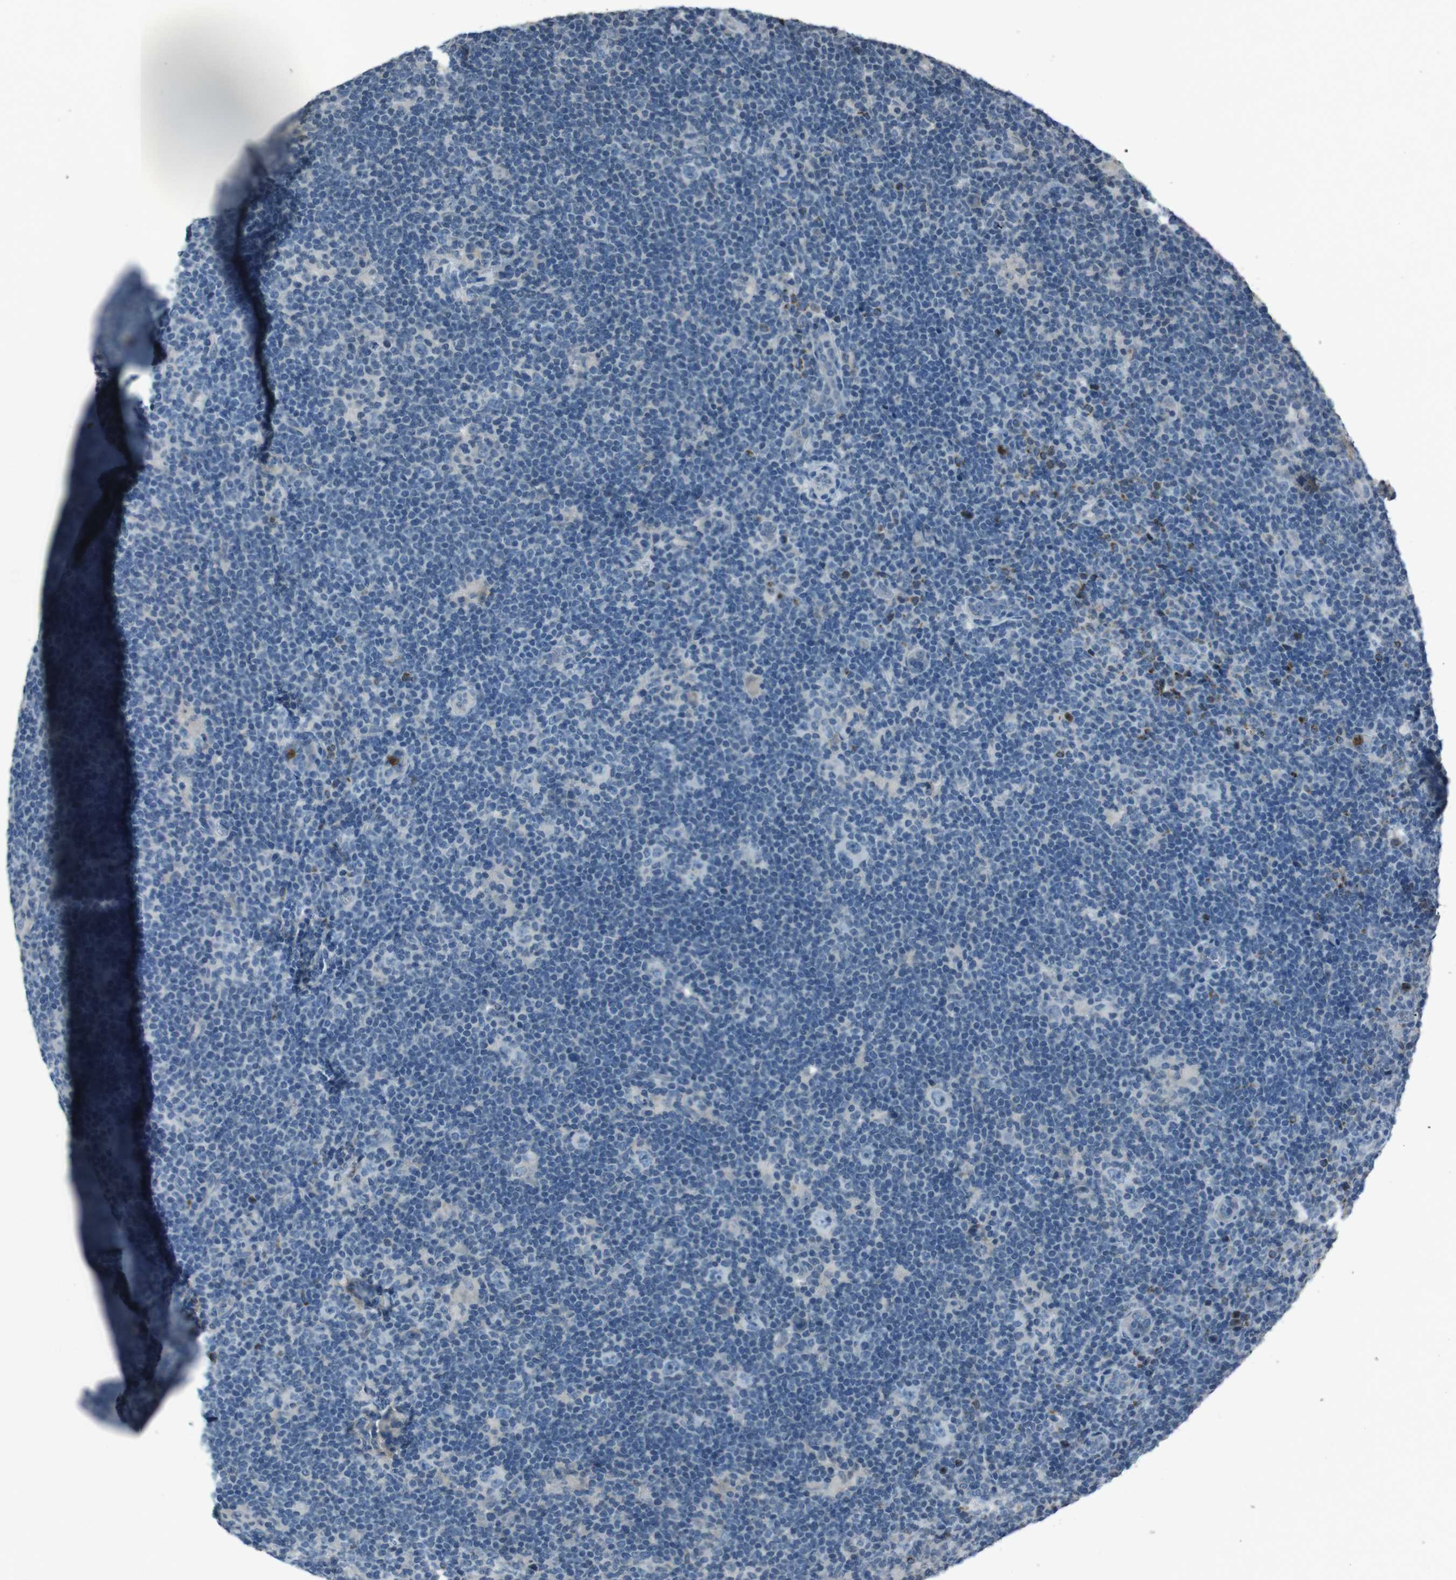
{"staining": {"intensity": "negative", "quantity": "none", "location": "none"}, "tissue": "lymphoma", "cell_type": "Tumor cells", "image_type": "cancer", "snomed": [{"axis": "morphology", "description": "Hodgkin's disease, NOS"}, {"axis": "topography", "description": "Lymph node"}], "caption": "Protein analysis of lymphoma shows no significant expression in tumor cells. Brightfield microscopy of IHC stained with DAB (3,3'-diaminobenzidine) (brown) and hematoxylin (blue), captured at high magnification.", "gene": "UGT1A6", "patient": {"sex": "female", "age": 57}}